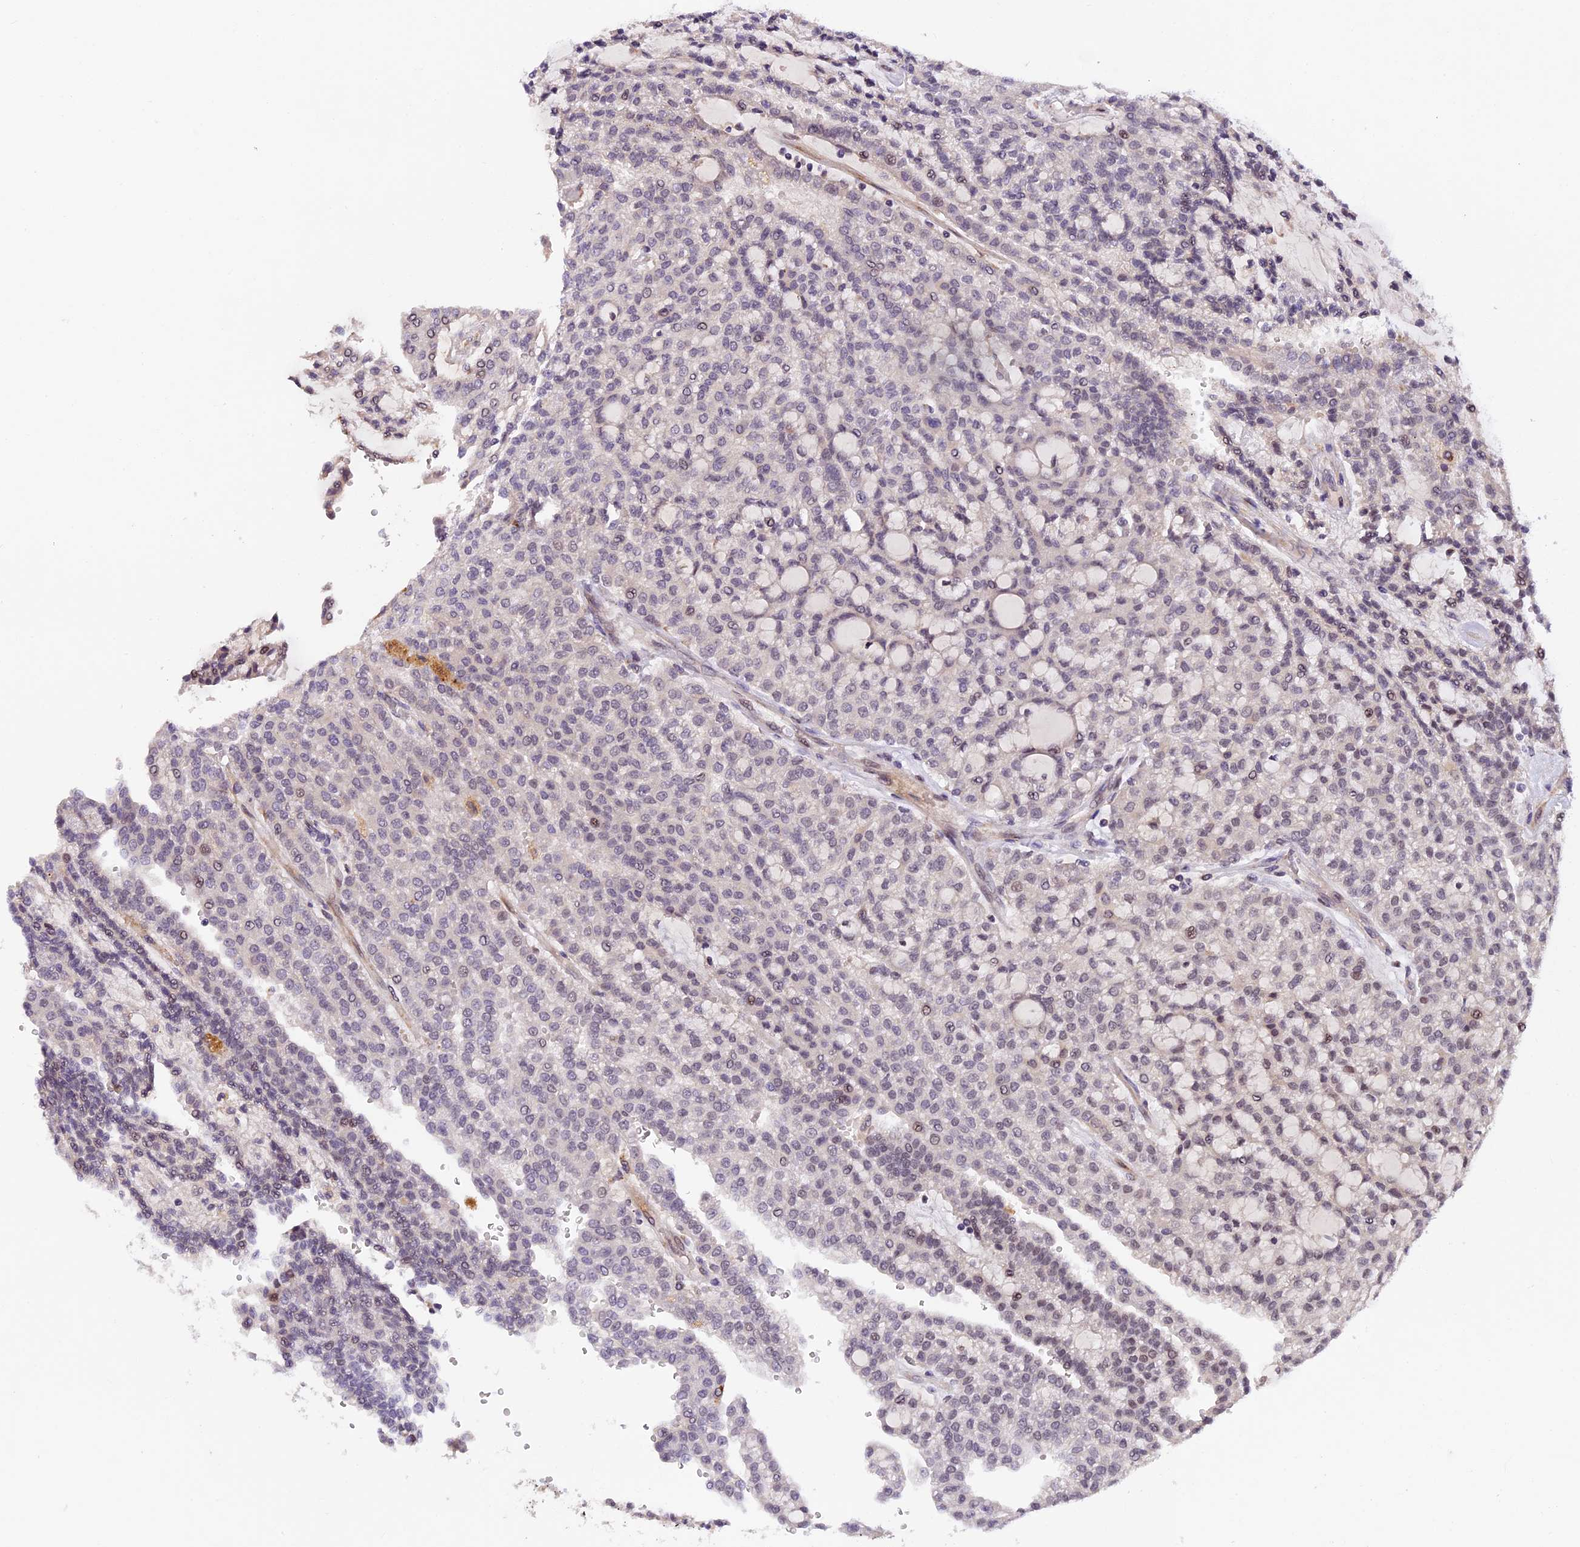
{"staining": {"intensity": "moderate", "quantity": "<25%", "location": "nuclear"}, "tissue": "renal cancer", "cell_type": "Tumor cells", "image_type": "cancer", "snomed": [{"axis": "morphology", "description": "Adenocarcinoma, NOS"}, {"axis": "topography", "description": "Kidney"}], "caption": "Moderate nuclear expression for a protein is identified in approximately <25% of tumor cells of renal cancer using immunohistochemistry.", "gene": "FBXO45", "patient": {"sex": "male", "age": 63}}